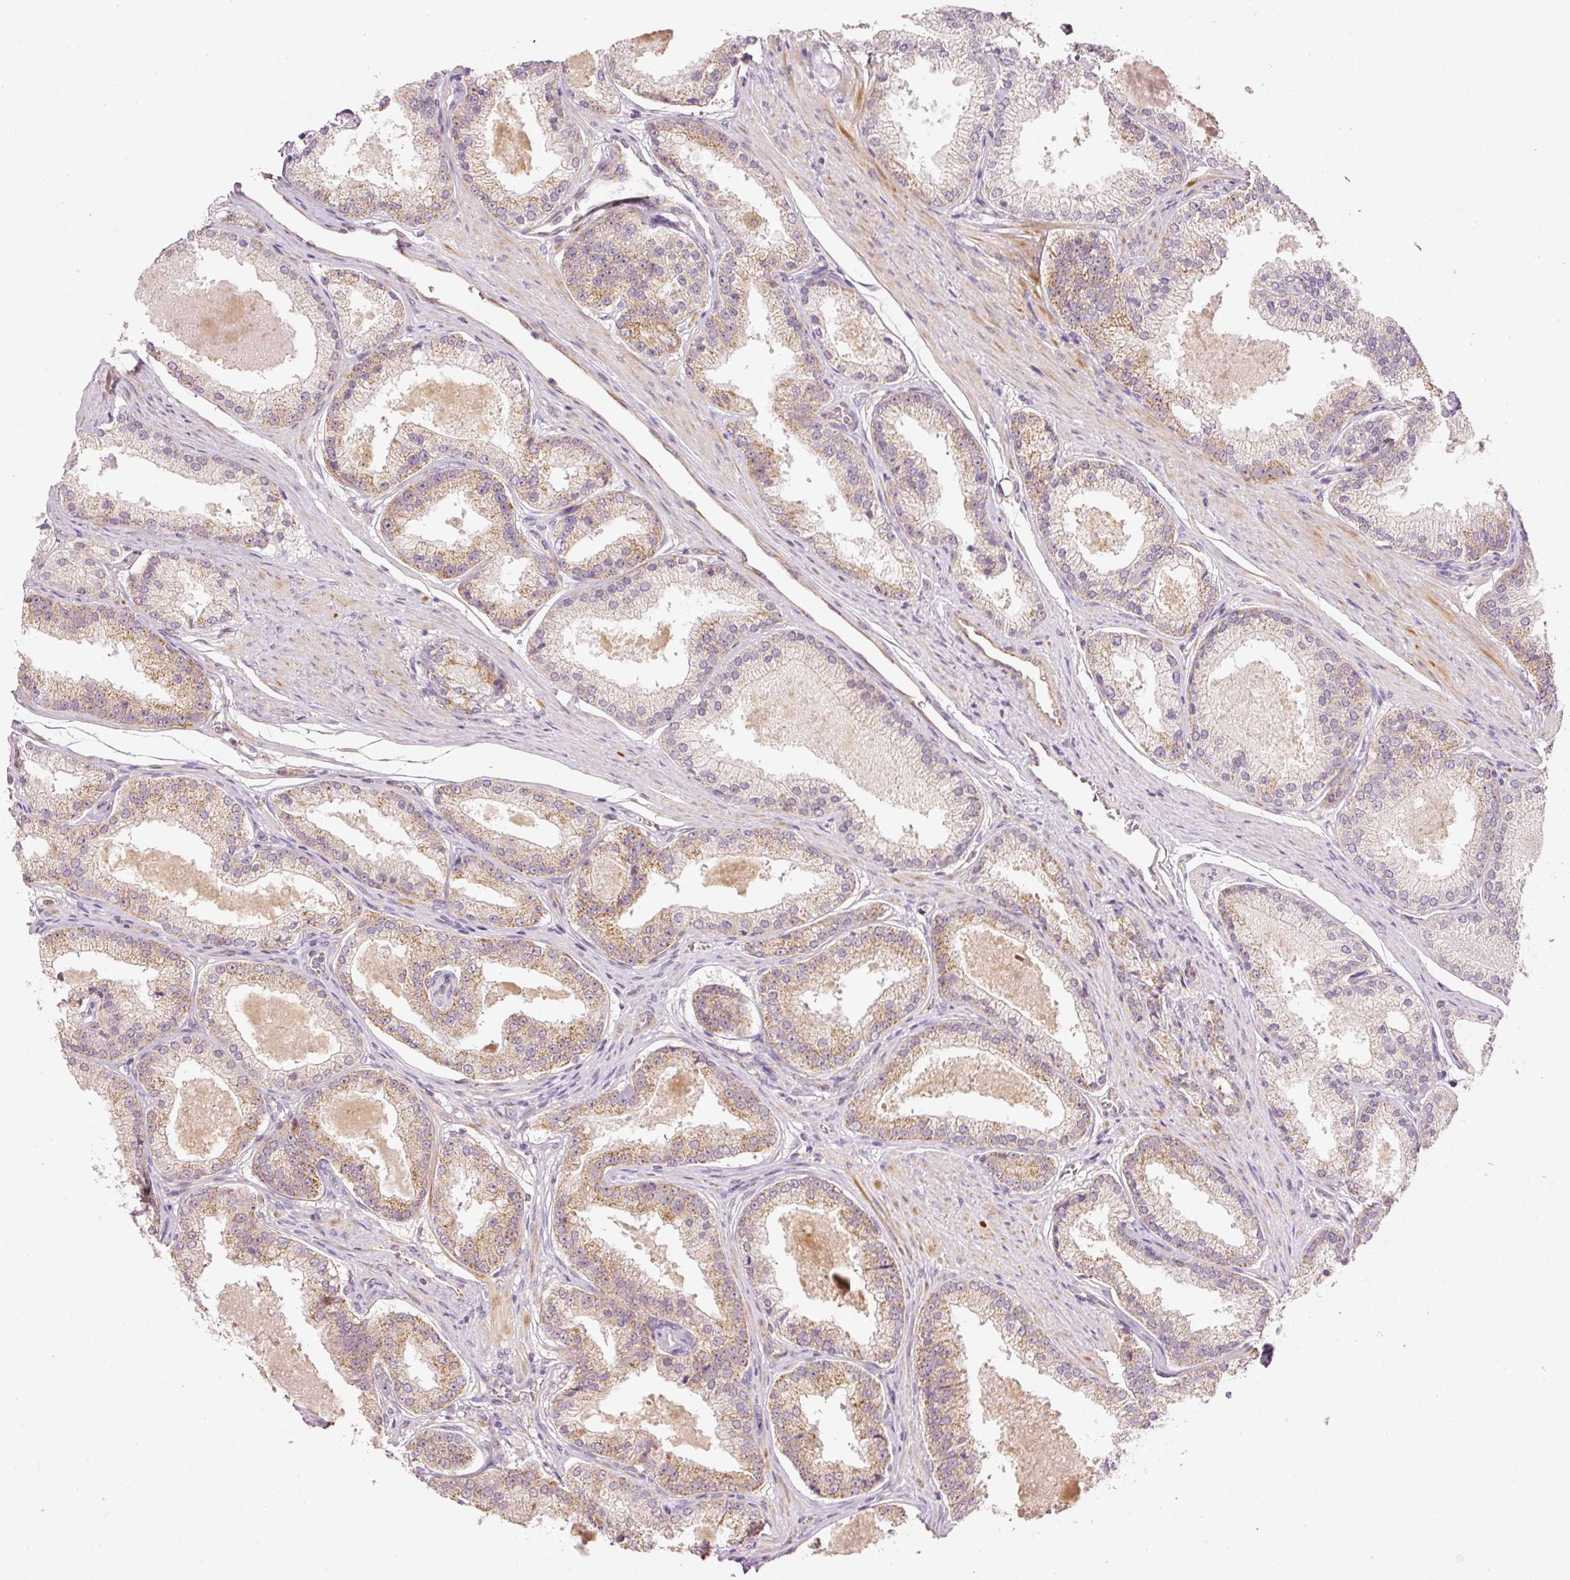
{"staining": {"intensity": "moderate", "quantity": "25%-75%", "location": "cytoplasmic/membranous"}, "tissue": "prostate cancer", "cell_type": "Tumor cells", "image_type": "cancer", "snomed": [{"axis": "morphology", "description": "Adenocarcinoma, Low grade"}, {"axis": "topography", "description": "Prostate"}], "caption": "Human adenocarcinoma (low-grade) (prostate) stained with a brown dye shows moderate cytoplasmic/membranous positive positivity in about 25%-75% of tumor cells.", "gene": "CDC20B", "patient": {"sex": "male", "age": 59}}